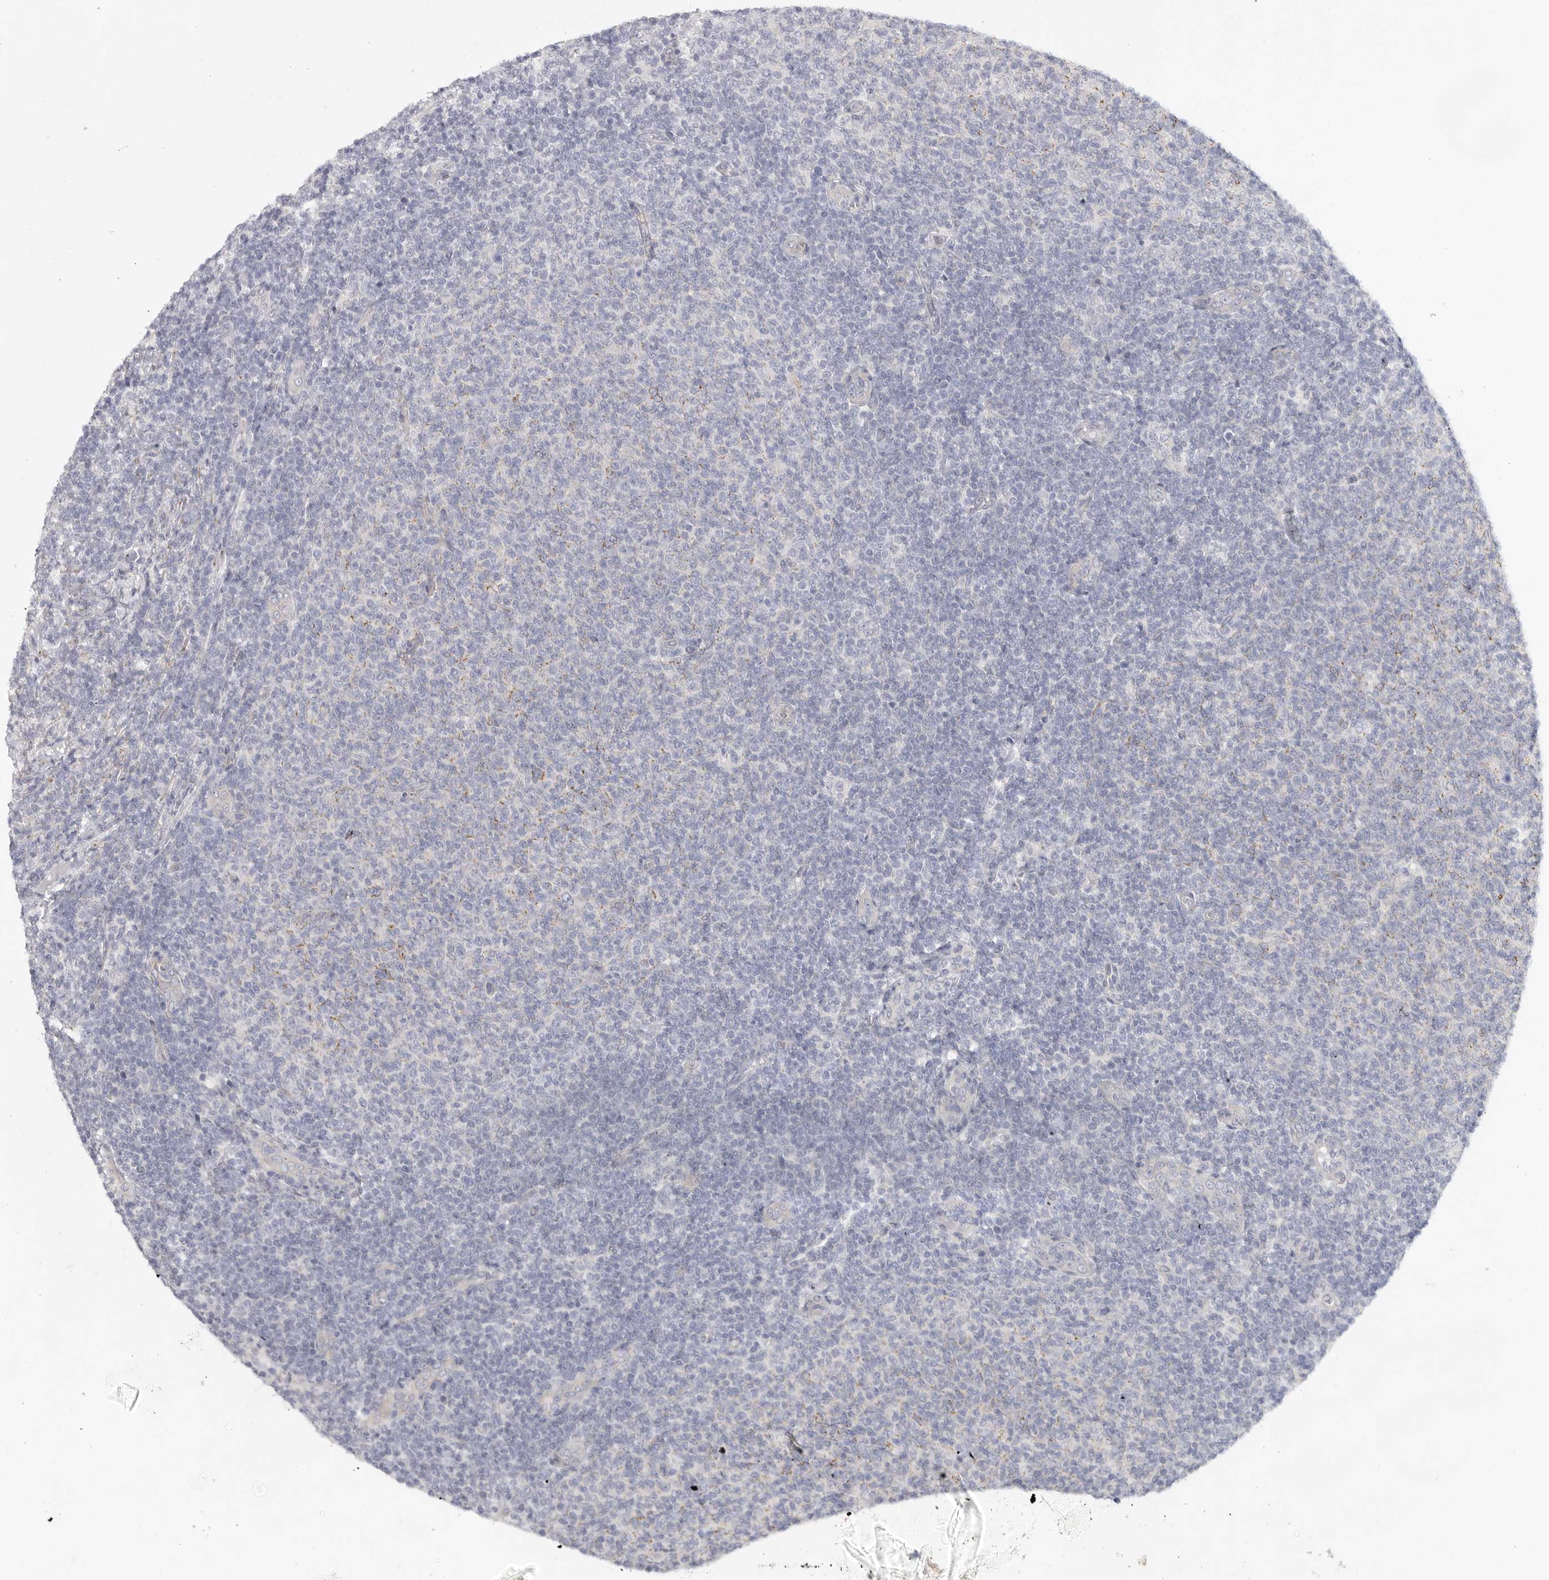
{"staining": {"intensity": "negative", "quantity": "none", "location": "none"}, "tissue": "lymphoma", "cell_type": "Tumor cells", "image_type": "cancer", "snomed": [{"axis": "morphology", "description": "Malignant lymphoma, non-Hodgkin's type, Low grade"}, {"axis": "topography", "description": "Lymph node"}], "caption": "Tumor cells show no significant expression in malignant lymphoma, non-Hodgkin's type (low-grade).", "gene": "ELP3", "patient": {"sex": "male", "age": 66}}